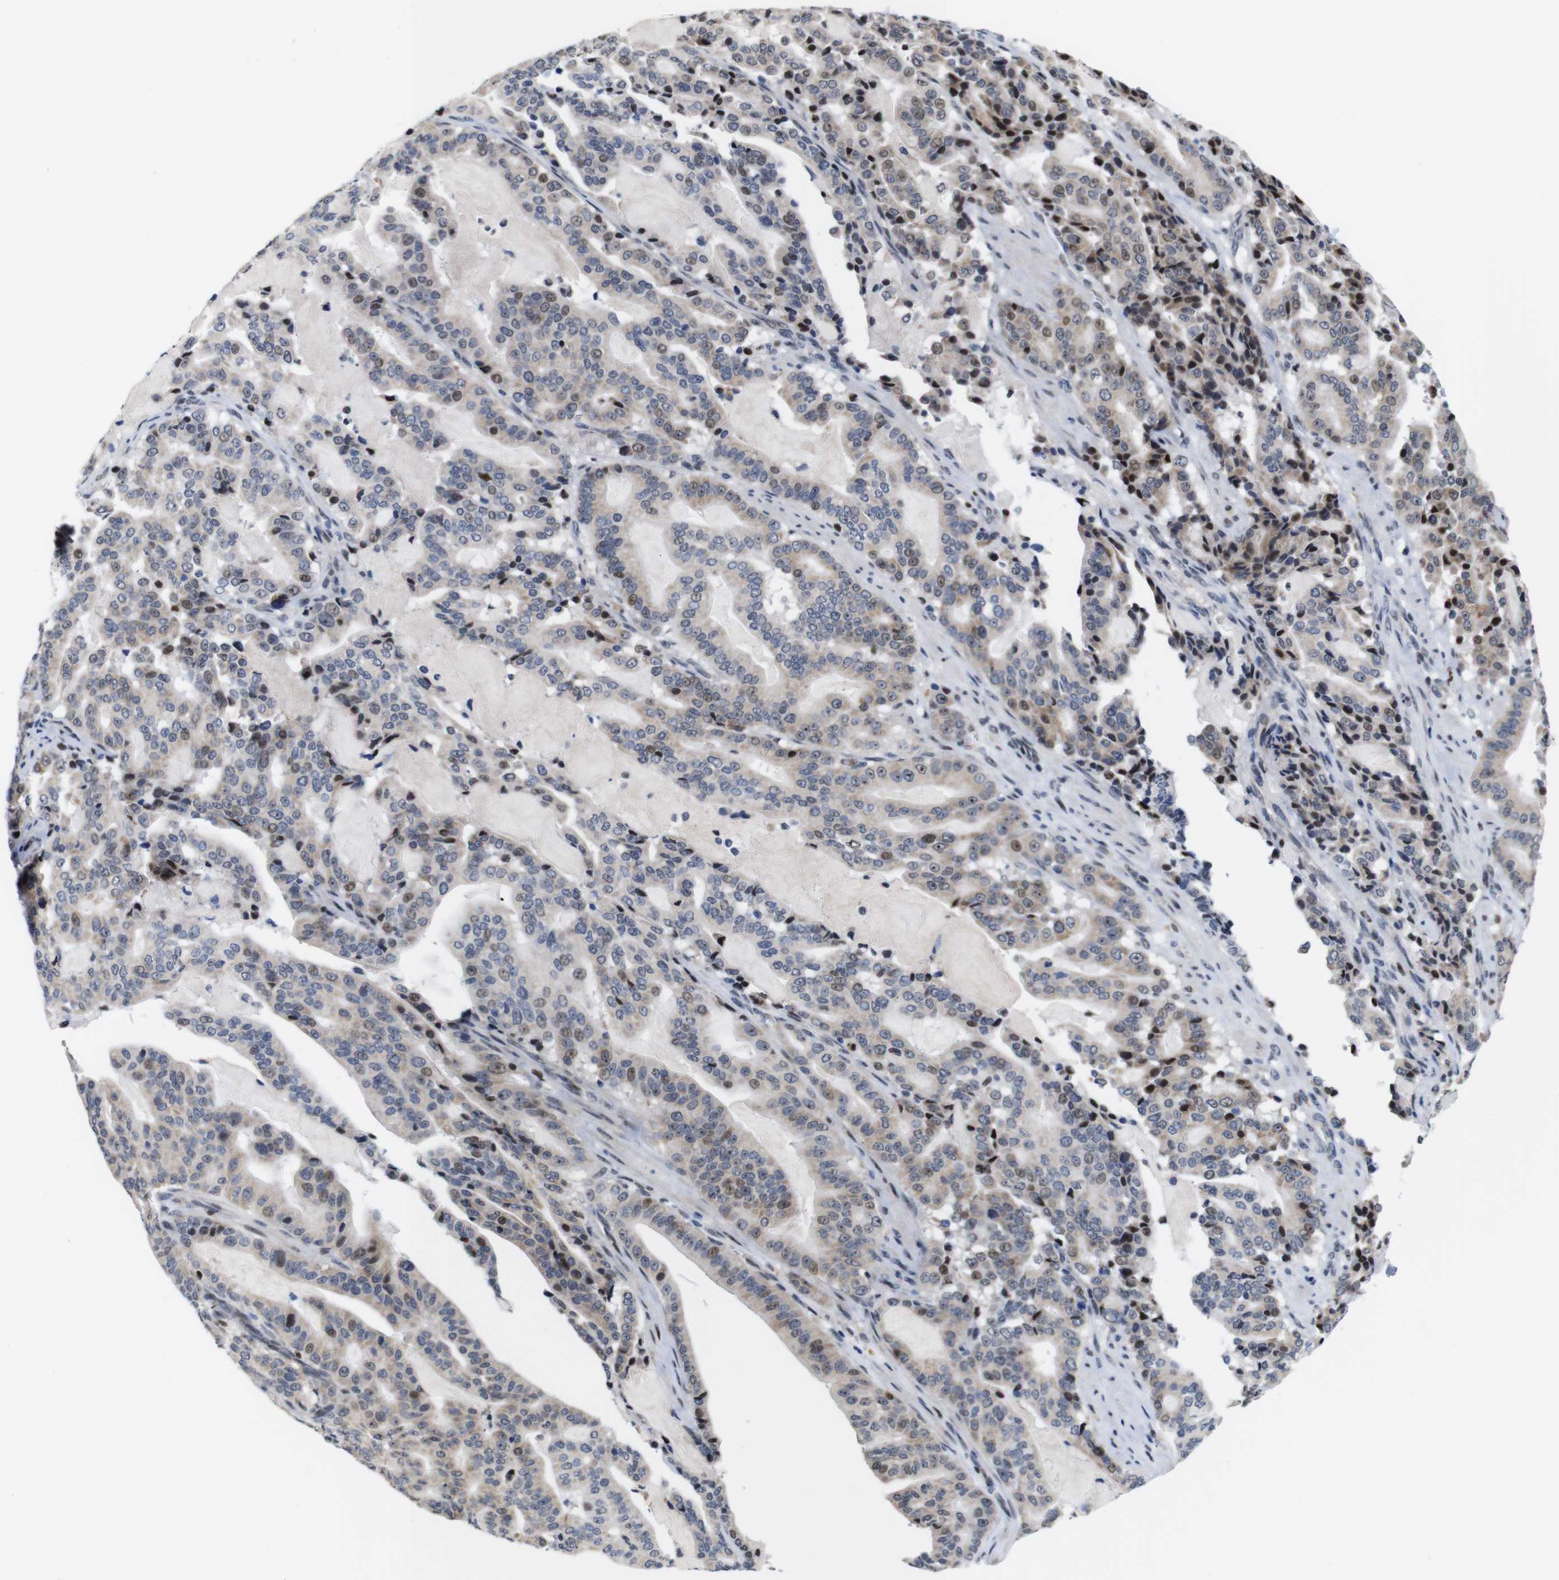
{"staining": {"intensity": "moderate", "quantity": "25%-75%", "location": "cytoplasmic/membranous,nuclear"}, "tissue": "pancreatic cancer", "cell_type": "Tumor cells", "image_type": "cancer", "snomed": [{"axis": "morphology", "description": "Adenocarcinoma, NOS"}, {"axis": "topography", "description": "Pancreas"}], "caption": "About 25%-75% of tumor cells in adenocarcinoma (pancreatic) show moderate cytoplasmic/membranous and nuclear protein staining as visualized by brown immunohistochemical staining.", "gene": "GATA6", "patient": {"sex": "male", "age": 63}}